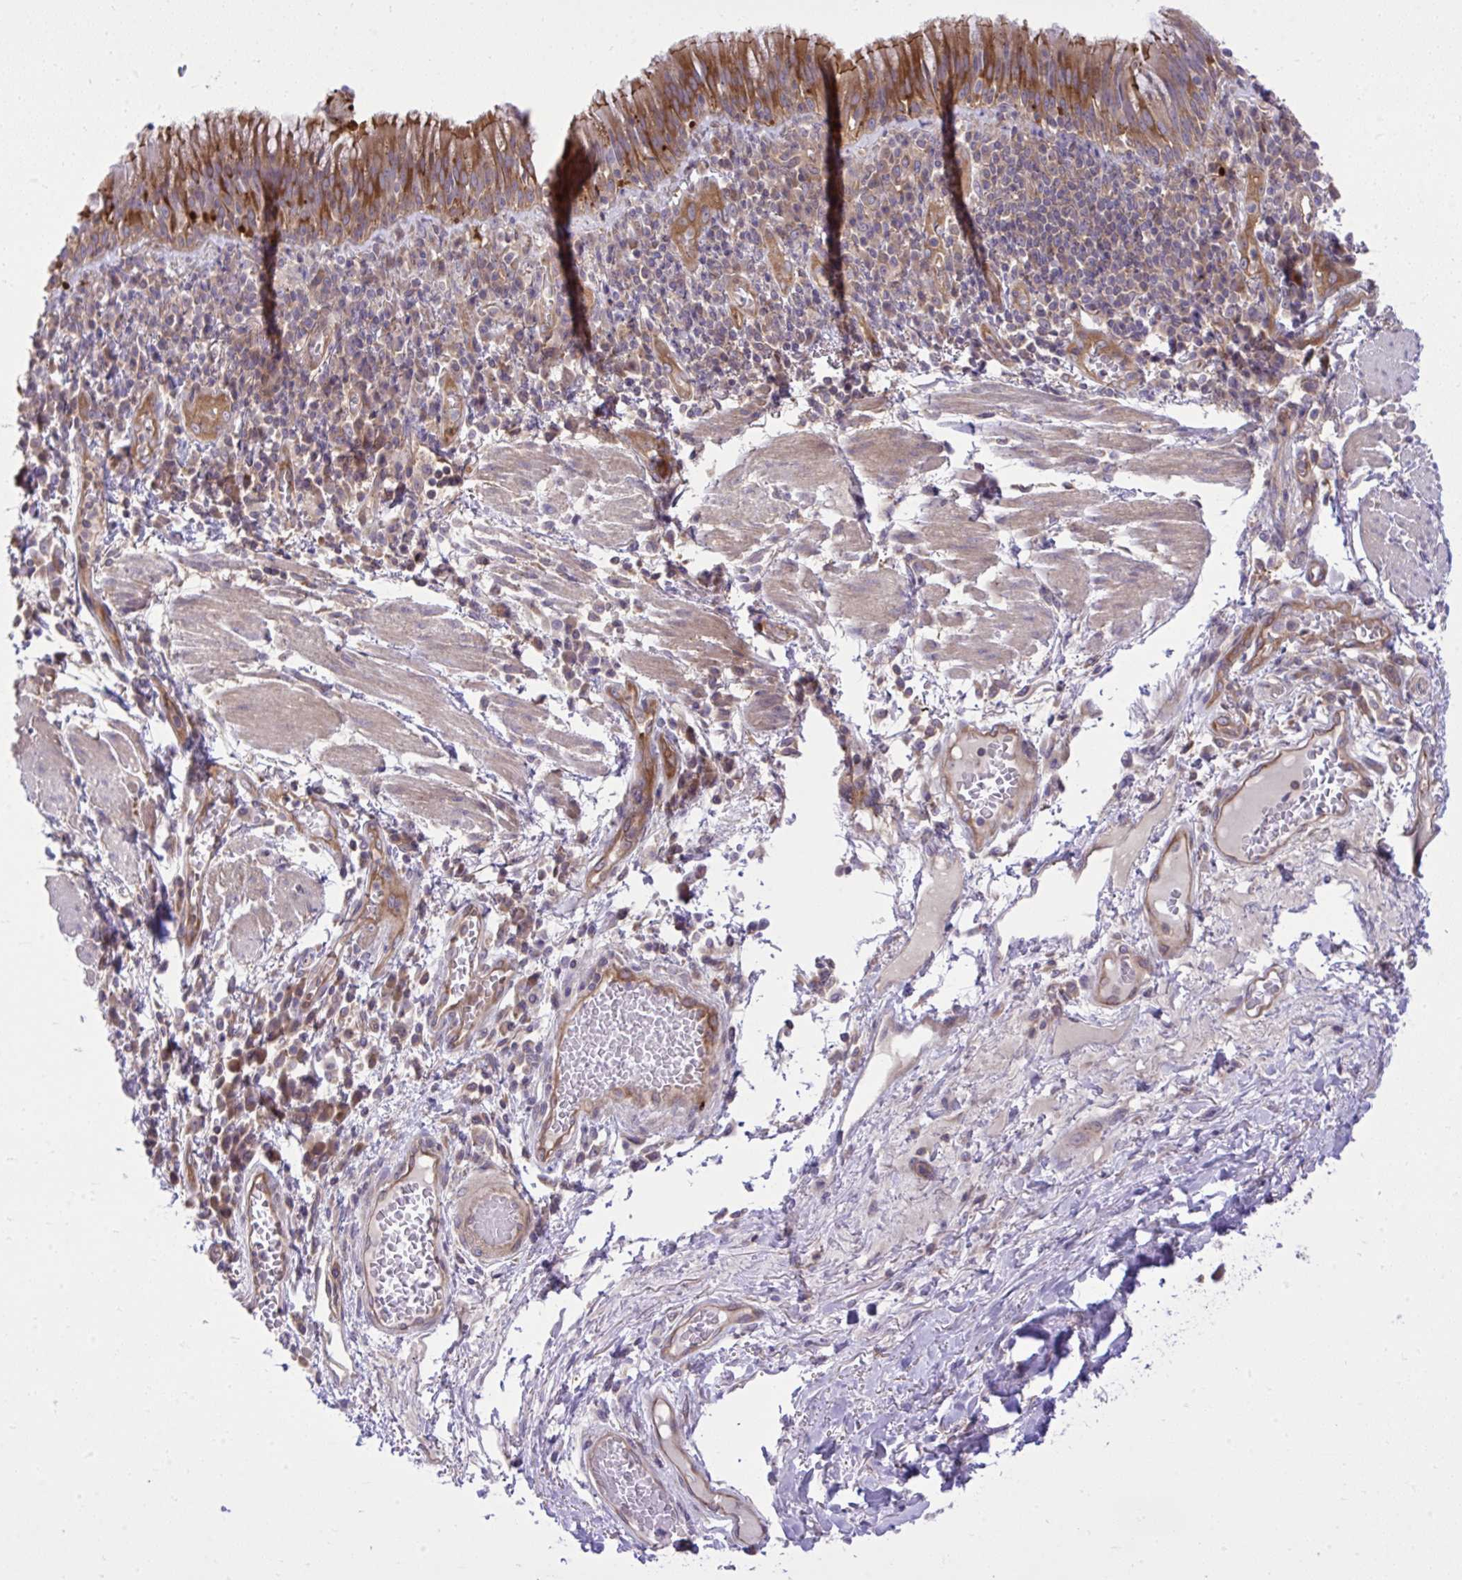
{"staining": {"intensity": "moderate", "quantity": ">75%", "location": "cytoplasmic/membranous"}, "tissue": "bronchus", "cell_type": "Respiratory epithelial cells", "image_type": "normal", "snomed": [{"axis": "morphology", "description": "Normal tissue, NOS"}, {"axis": "topography", "description": "Cartilage tissue"}, {"axis": "topography", "description": "Bronchus"}], "caption": "An immunohistochemistry (IHC) photomicrograph of normal tissue is shown. Protein staining in brown shows moderate cytoplasmic/membranous positivity in bronchus within respiratory epithelial cells.", "gene": "PPP5C", "patient": {"sex": "male", "age": 56}}